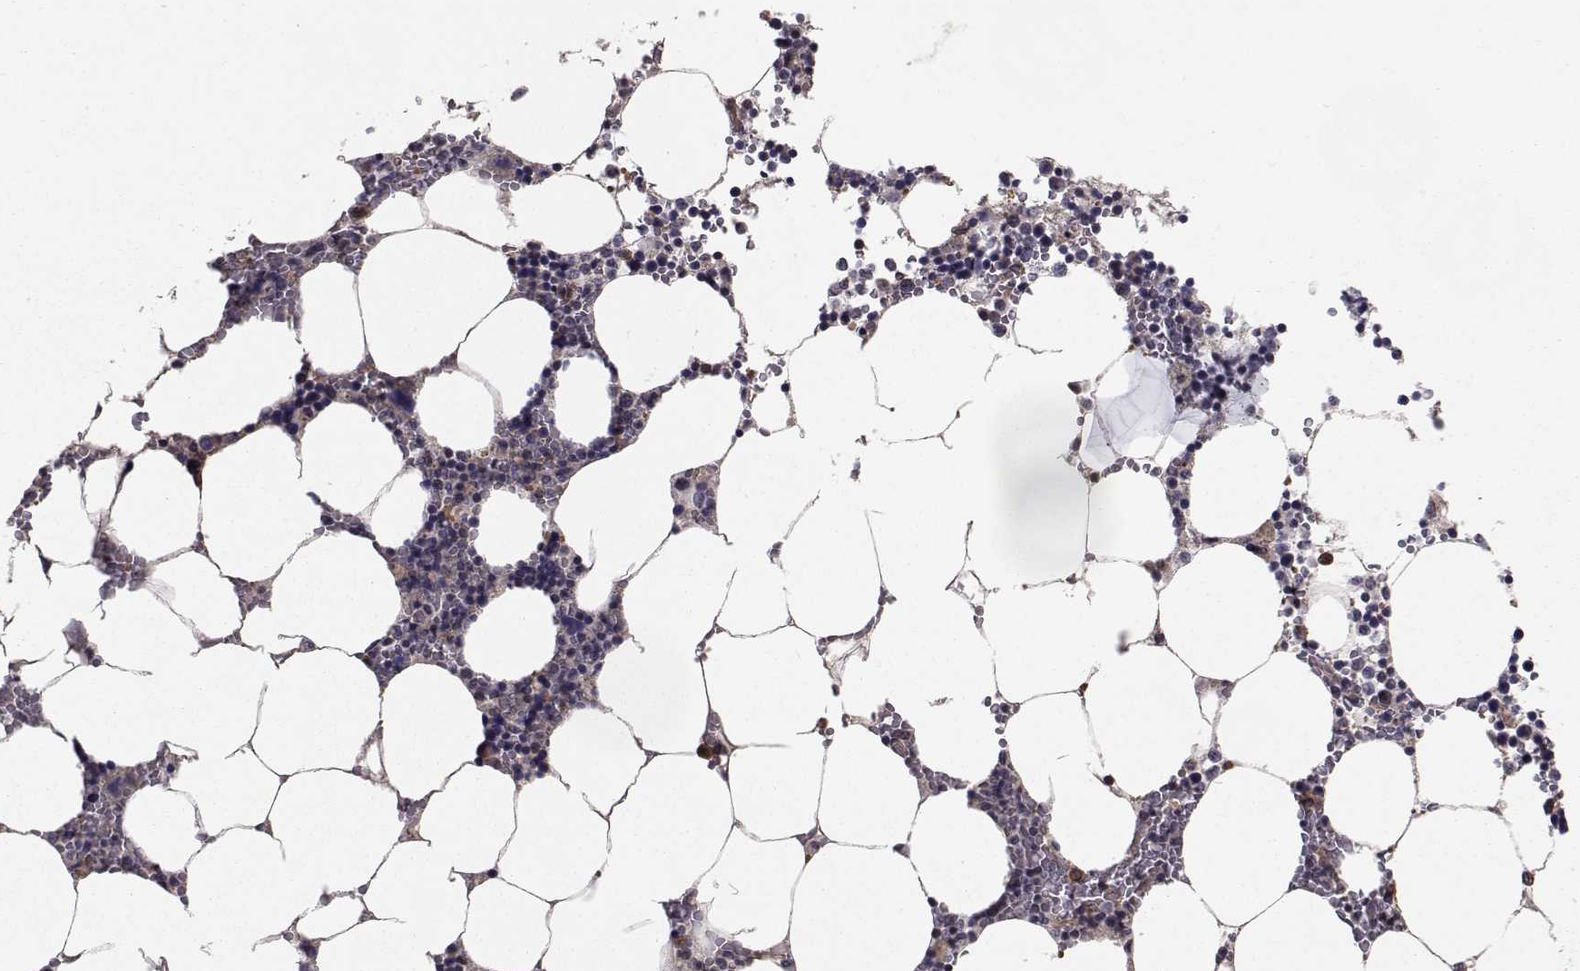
{"staining": {"intensity": "moderate", "quantity": "<25%", "location": "cytoplasmic/membranous"}, "tissue": "bone marrow", "cell_type": "Hematopoietic cells", "image_type": "normal", "snomed": [{"axis": "morphology", "description": "Normal tissue, NOS"}, {"axis": "topography", "description": "Bone marrow"}], "caption": "Protein staining demonstrates moderate cytoplasmic/membranous positivity in about <25% of hematopoietic cells in normal bone marrow.", "gene": "TRIP10", "patient": {"sex": "female", "age": 64}}